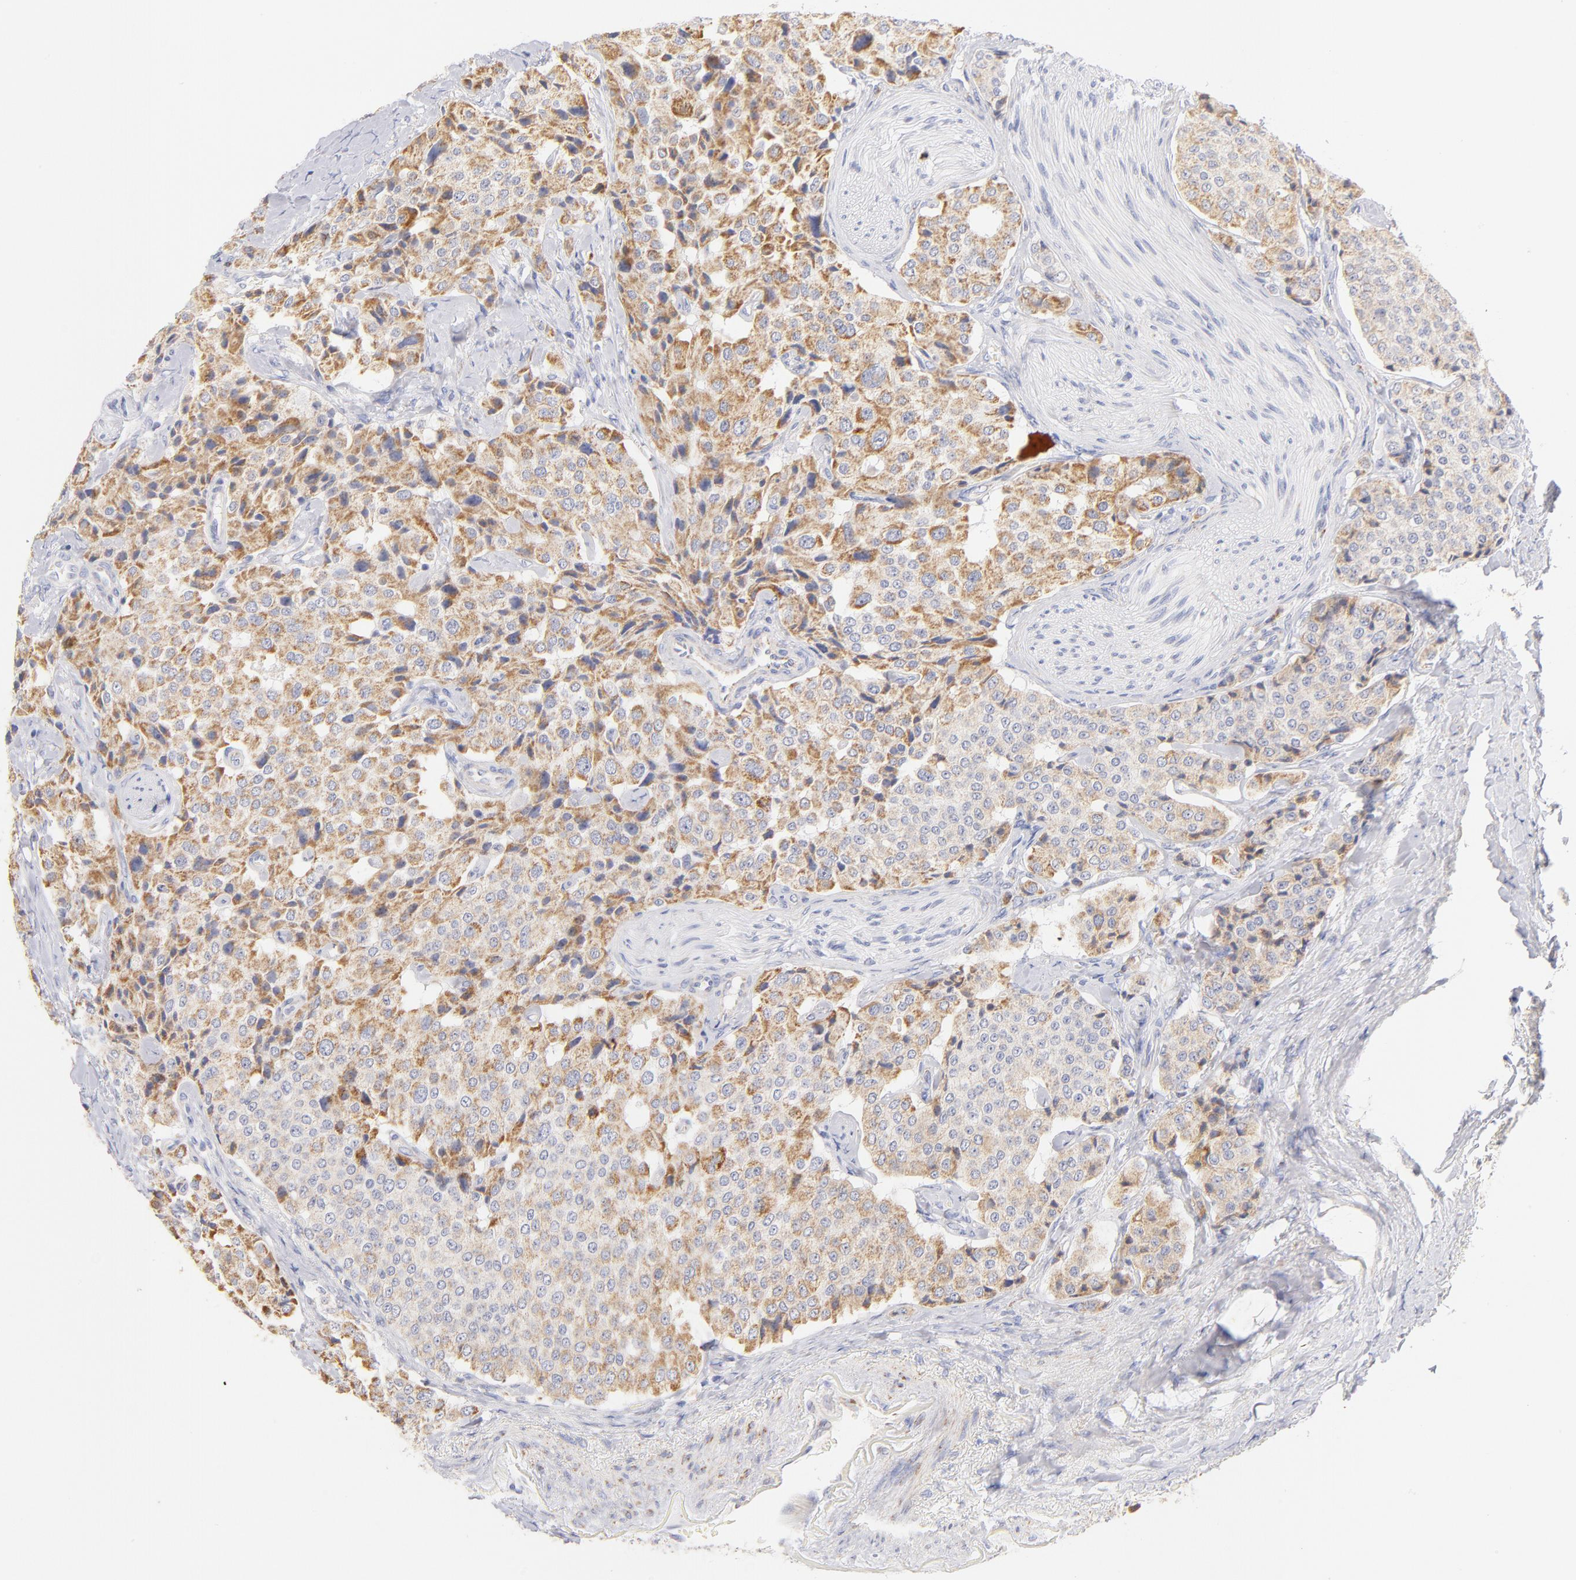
{"staining": {"intensity": "weak", "quantity": ">75%", "location": "cytoplasmic/membranous"}, "tissue": "carcinoid", "cell_type": "Tumor cells", "image_type": "cancer", "snomed": [{"axis": "morphology", "description": "Carcinoid, malignant, NOS"}, {"axis": "topography", "description": "Colon"}], "caption": "Immunohistochemistry photomicrograph of neoplastic tissue: carcinoid stained using immunohistochemistry displays low levels of weak protein expression localized specifically in the cytoplasmic/membranous of tumor cells, appearing as a cytoplasmic/membranous brown color.", "gene": "AIFM1", "patient": {"sex": "female", "age": 61}}